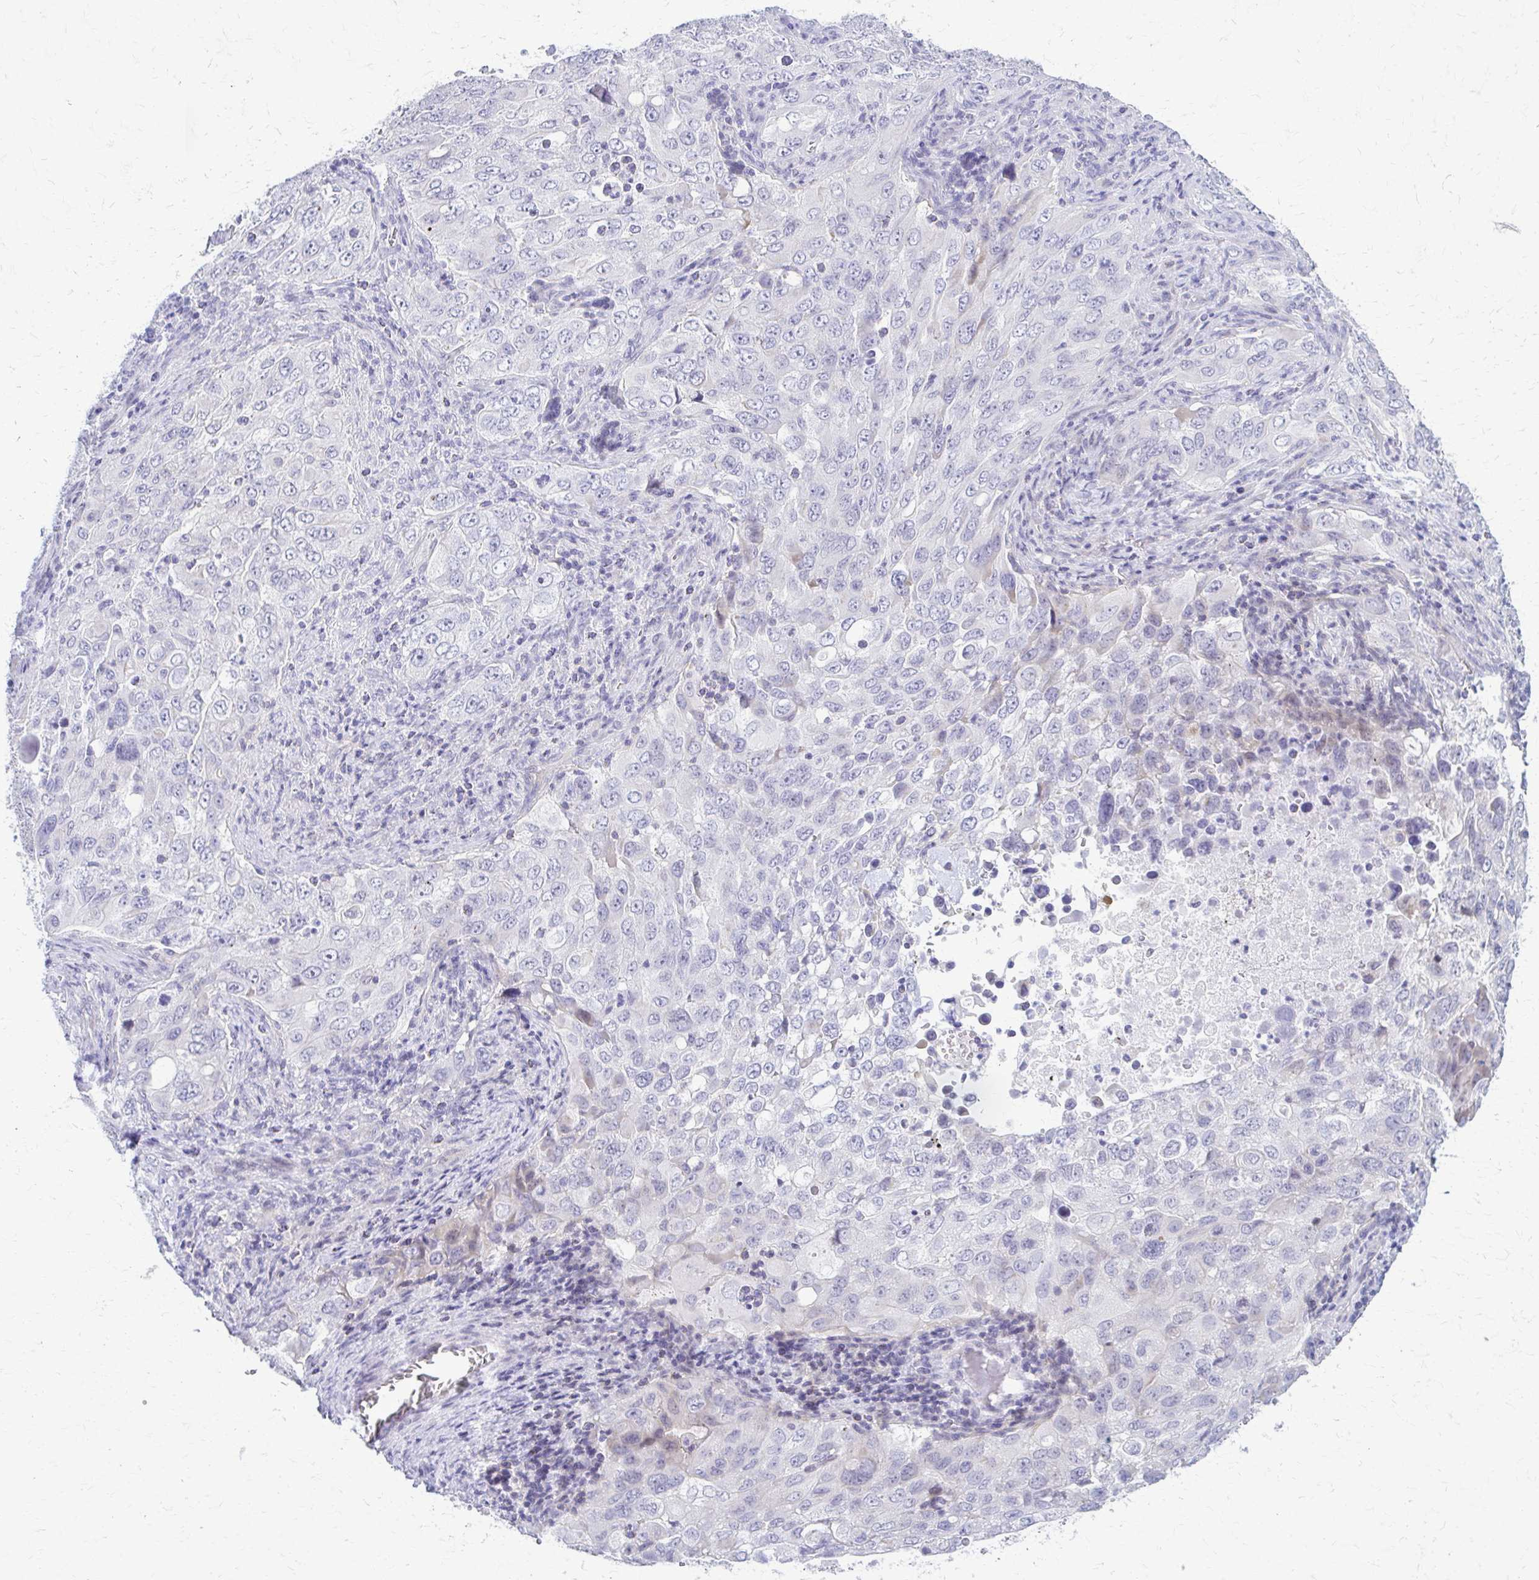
{"staining": {"intensity": "negative", "quantity": "none", "location": "none"}, "tissue": "lung cancer", "cell_type": "Tumor cells", "image_type": "cancer", "snomed": [{"axis": "morphology", "description": "Adenocarcinoma, NOS"}, {"axis": "morphology", "description": "Adenocarcinoma, metastatic, NOS"}, {"axis": "topography", "description": "Lymph node"}, {"axis": "topography", "description": "Lung"}], "caption": "Immunohistochemistry (IHC) image of lung cancer (adenocarcinoma) stained for a protein (brown), which exhibits no staining in tumor cells. The staining is performed using DAB (3,3'-diaminobenzidine) brown chromogen with nuclei counter-stained in using hematoxylin.", "gene": "RHOBTB2", "patient": {"sex": "female", "age": 42}}